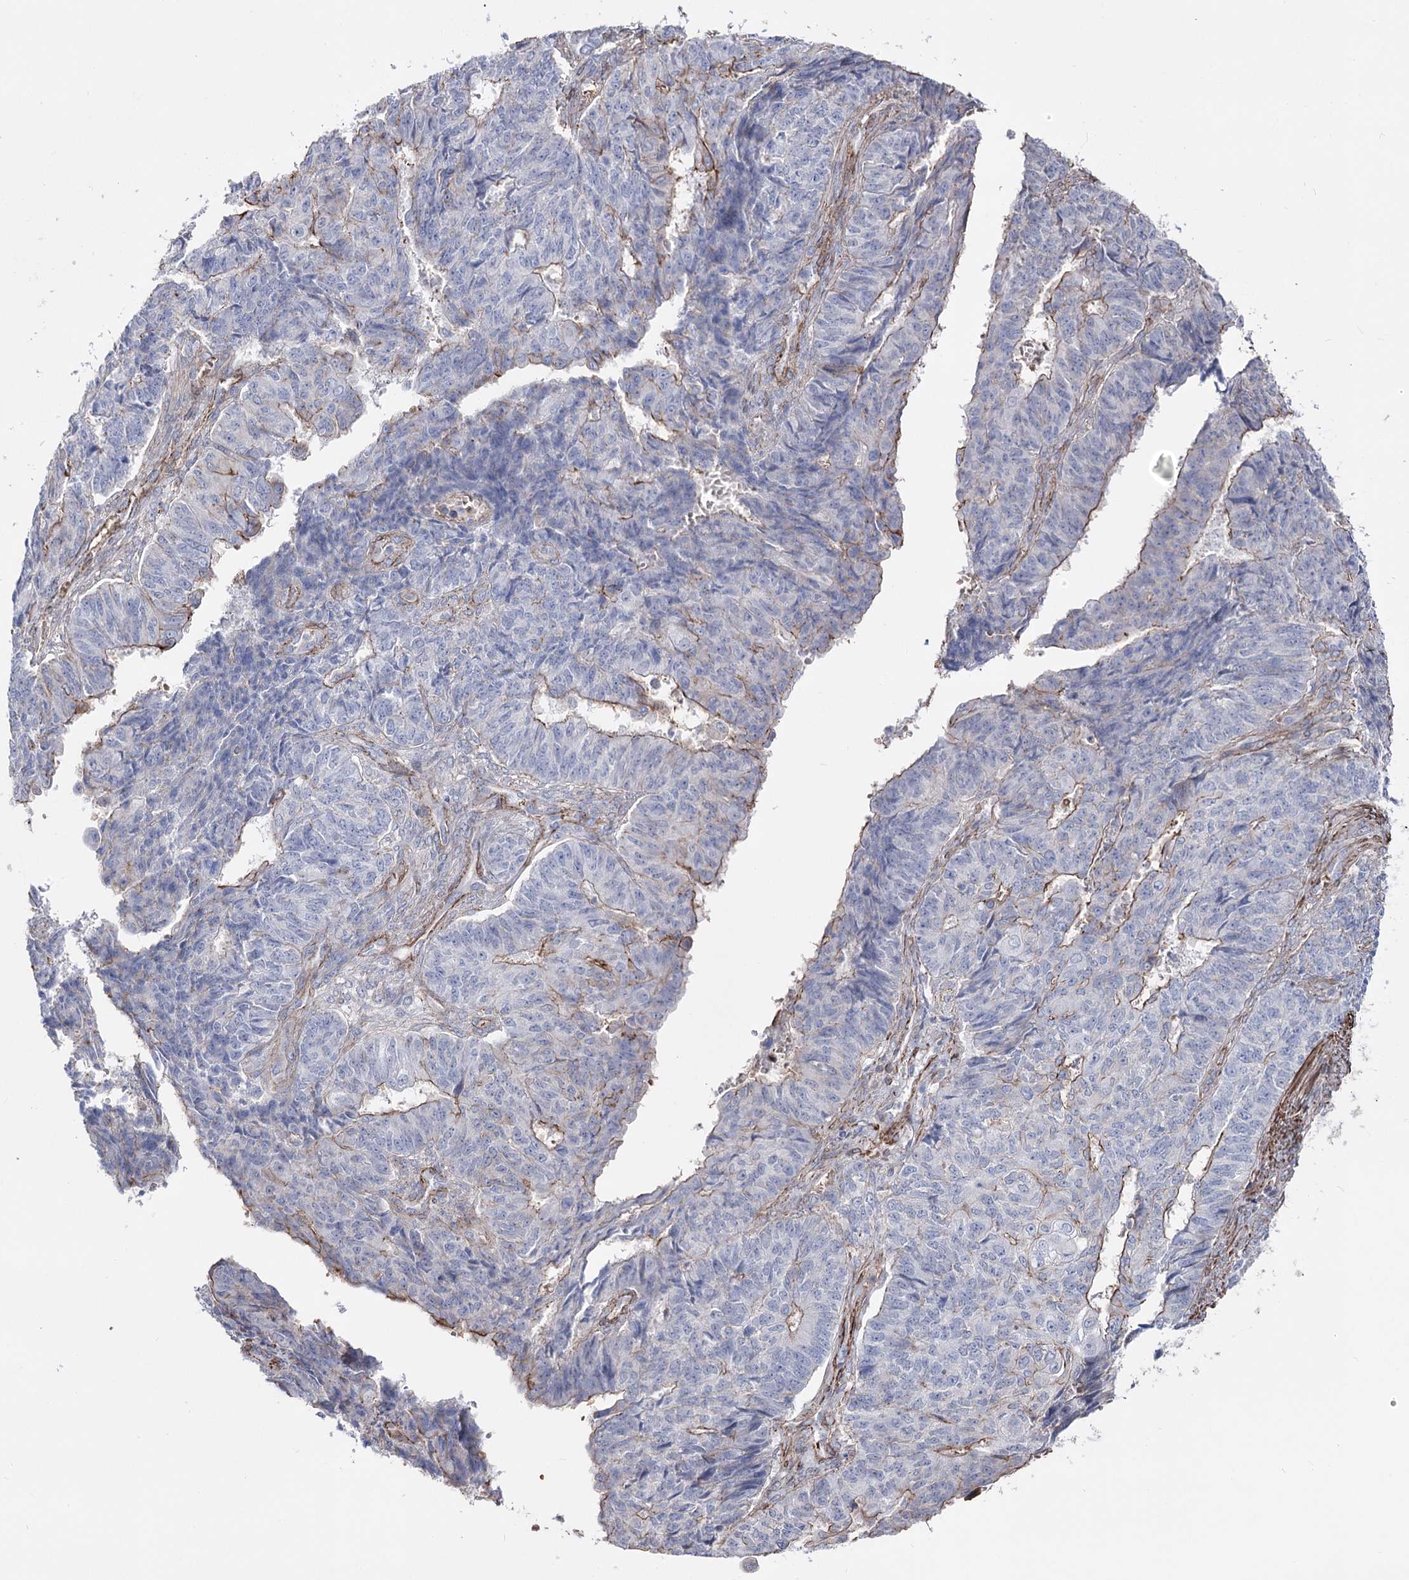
{"staining": {"intensity": "moderate", "quantity": "<25%", "location": "cytoplasmic/membranous"}, "tissue": "endometrial cancer", "cell_type": "Tumor cells", "image_type": "cancer", "snomed": [{"axis": "morphology", "description": "Adenocarcinoma, NOS"}, {"axis": "topography", "description": "Endometrium"}], "caption": "Endometrial cancer stained for a protein shows moderate cytoplasmic/membranous positivity in tumor cells. The staining was performed using DAB (3,3'-diaminobenzidine) to visualize the protein expression in brown, while the nuclei were stained in blue with hematoxylin (Magnification: 20x).", "gene": "ARHGAP20", "patient": {"sex": "female", "age": 32}}